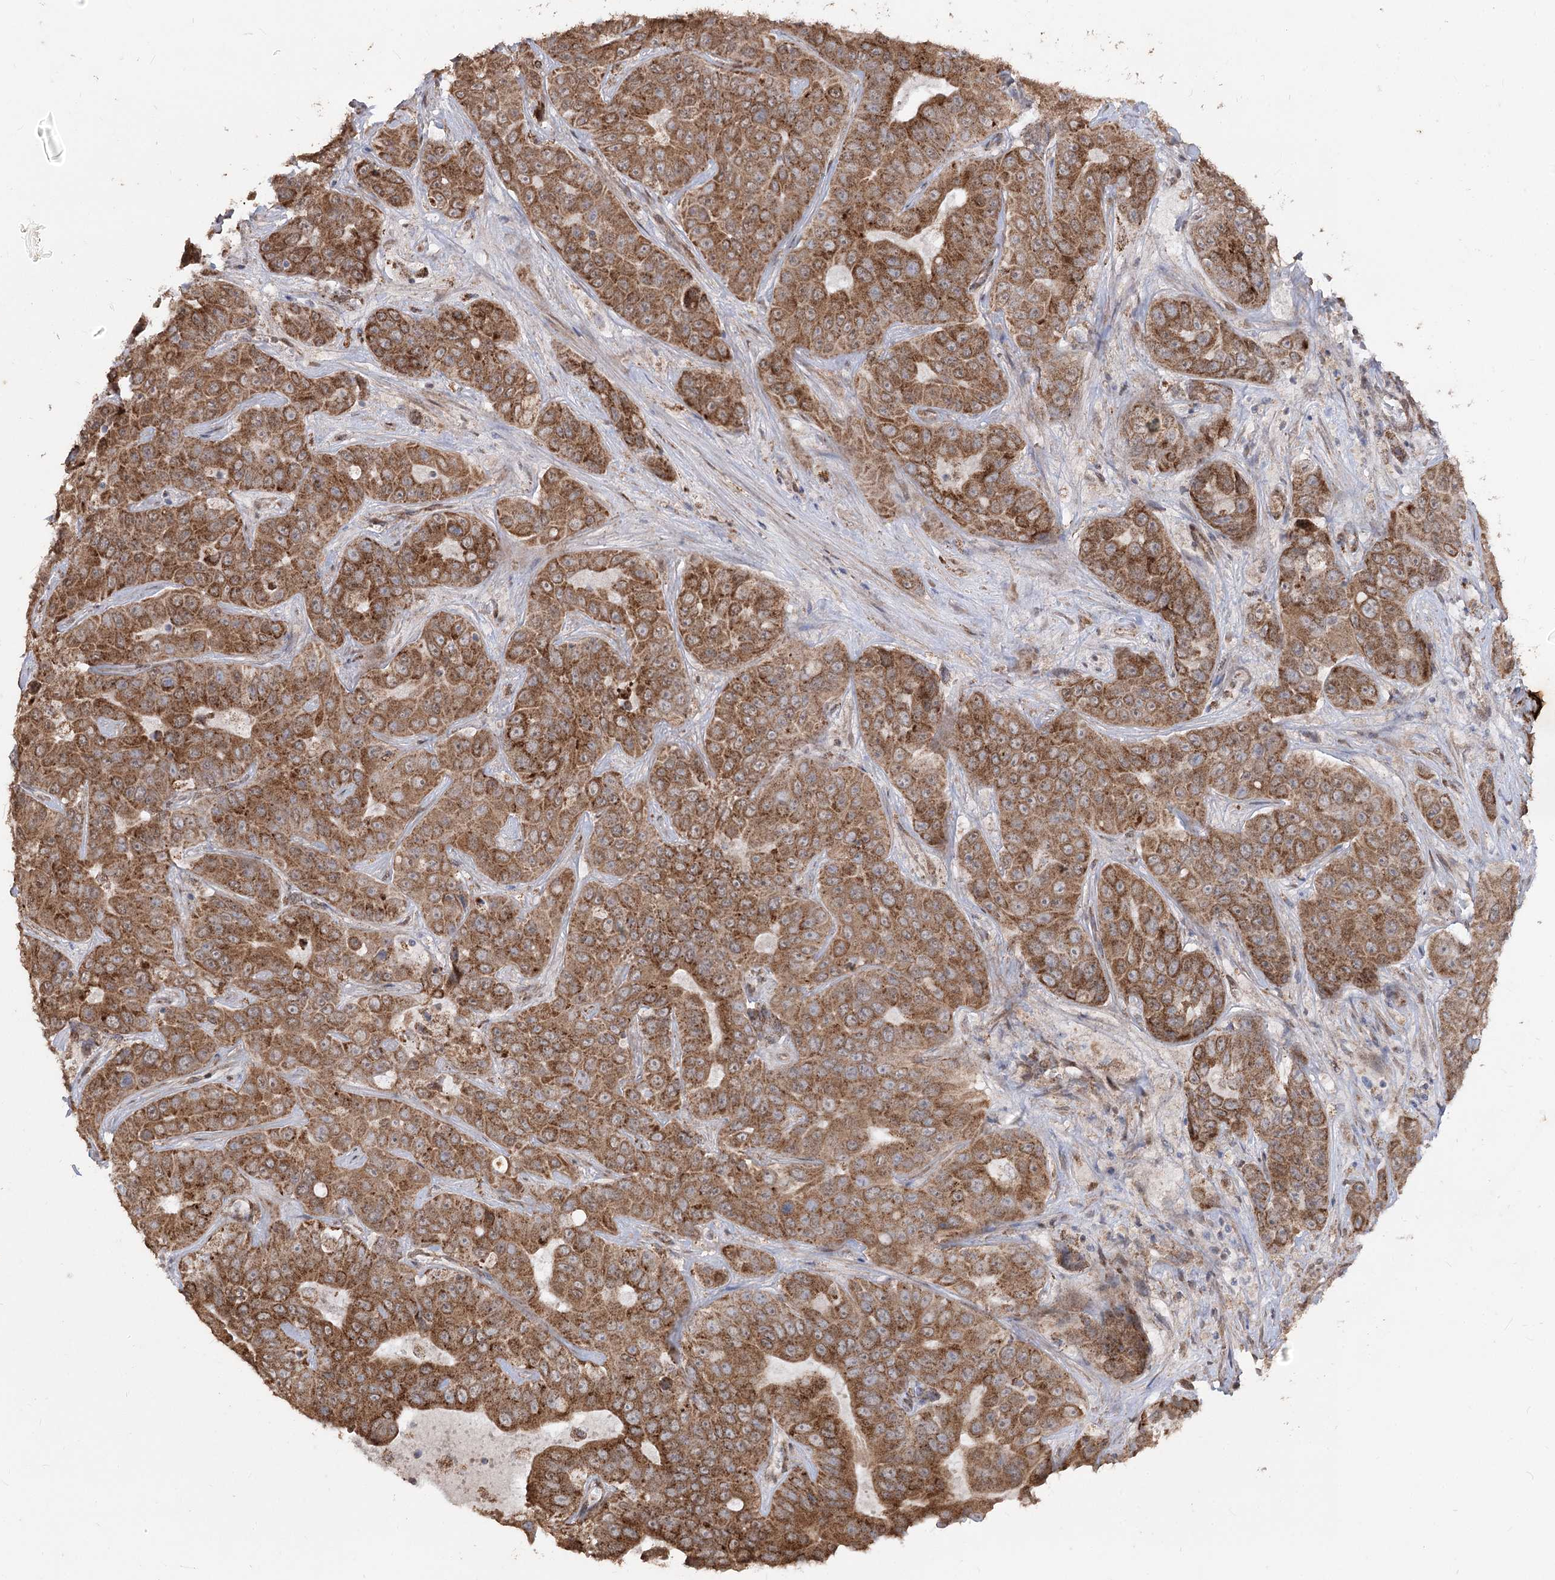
{"staining": {"intensity": "strong", "quantity": ">75%", "location": "cytoplasmic/membranous"}, "tissue": "liver cancer", "cell_type": "Tumor cells", "image_type": "cancer", "snomed": [{"axis": "morphology", "description": "Cholangiocarcinoma"}, {"axis": "topography", "description": "Liver"}], "caption": "Immunohistochemical staining of human liver cancer shows strong cytoplasmic/membranous protein staining in approximately >75% of tumor cells.", "gene": "ZSCAN23", "patient": {"sex": "female", "age": 52}}